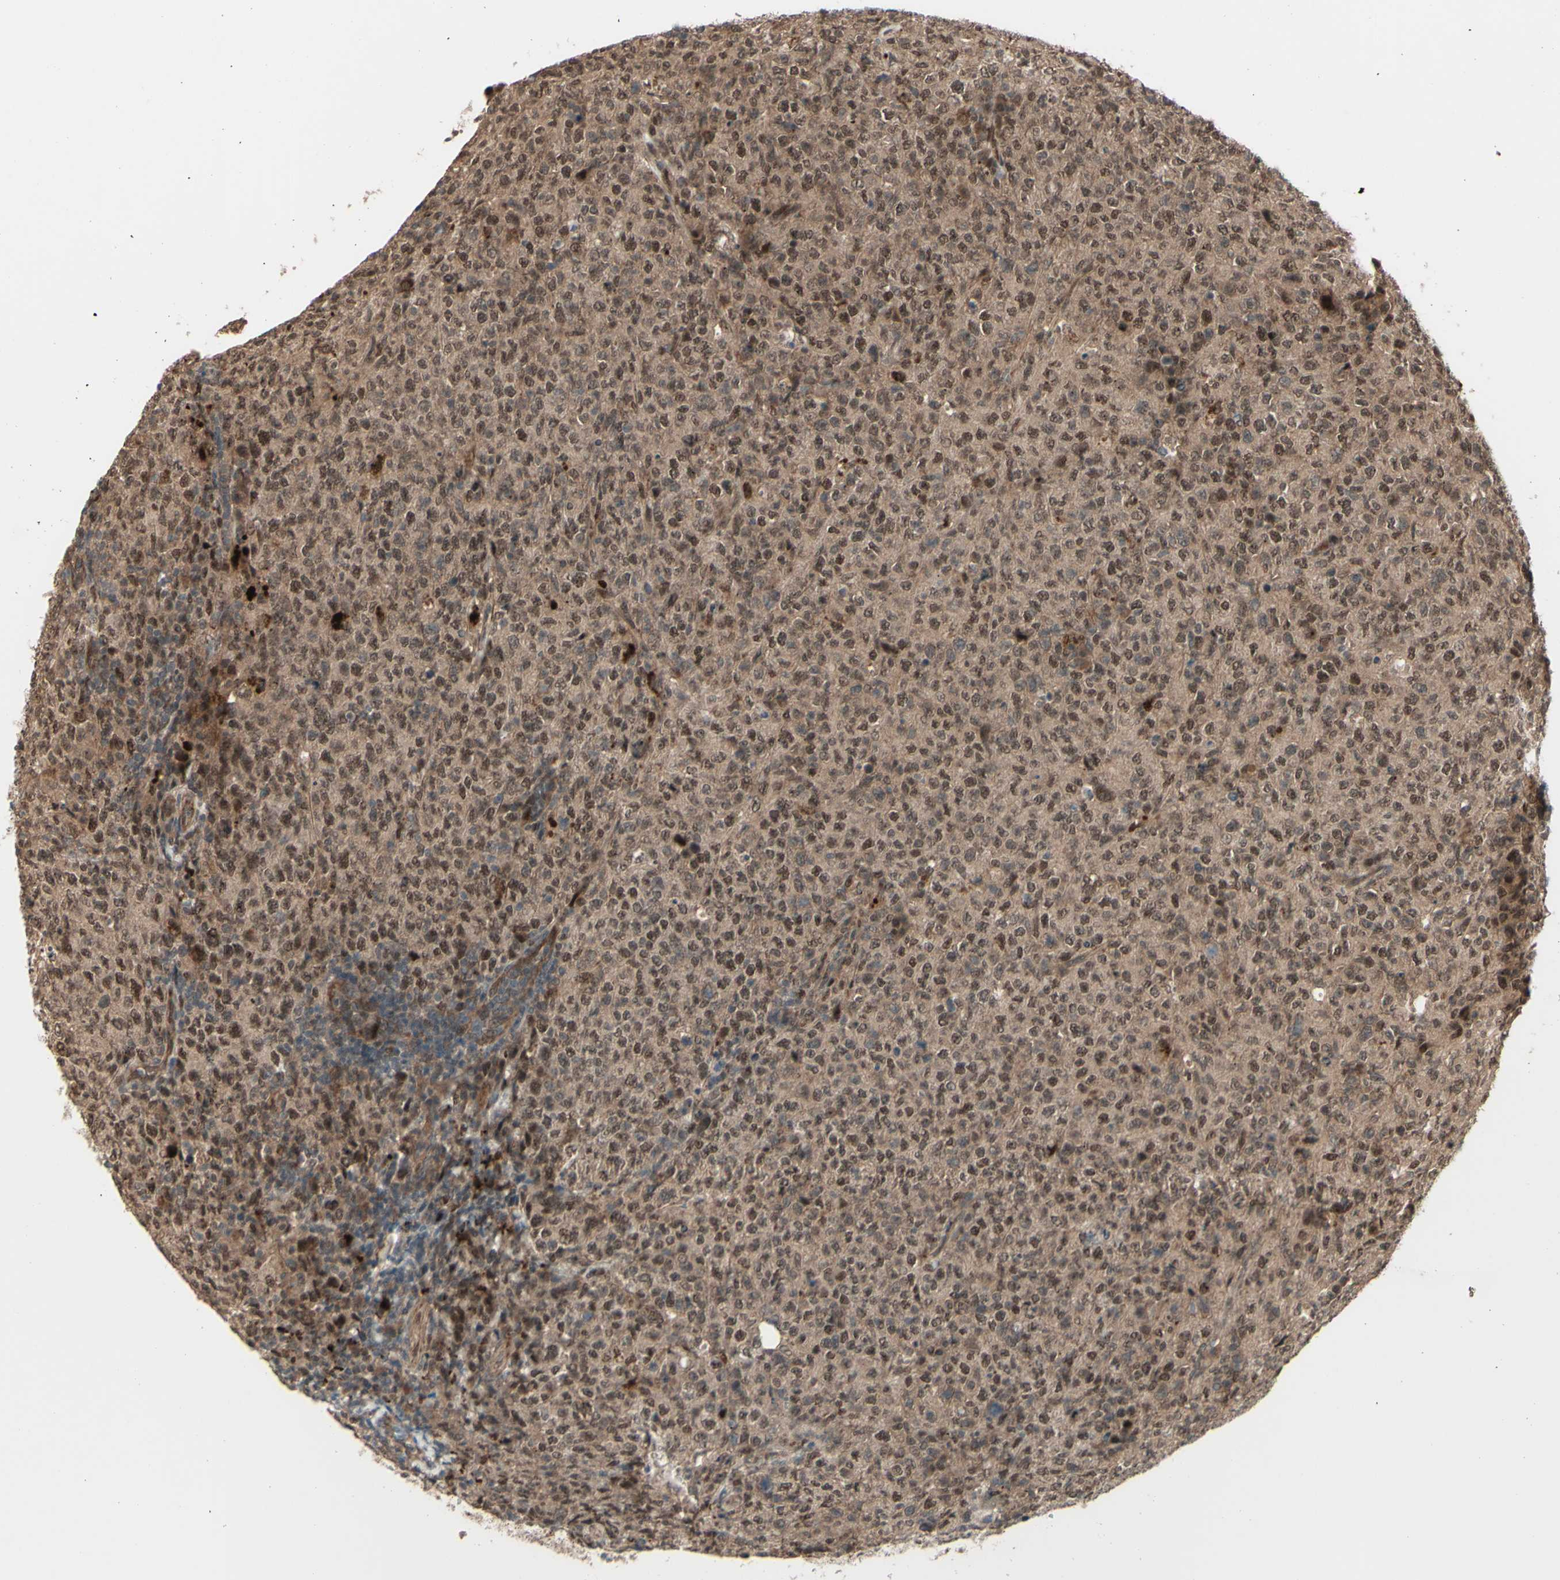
{"staining": {"intensity": "moderate", "quantity": ">75%", "location": "cytoplasmic/membranous,nuclear"}, "tissue": "lymphoma", "cell_type": "Tumor cells", "image_type": "cancer", "snomed": [{"axis": "morphology", "description": "Malignant lymphoma, non-Hodgkin's type, High grade"}, {"axis": "topography", "description": "Tonsil"}], "caption": "IHC micrograph of human lymphoma stained for a protein (brown), which displays medium levels of moderate cytoplasmic/membranous and nuclear positivity in approximately >75% of tumor cells.", "gene": "MLF2", "patient": {"sex": "female", "age": 36}}